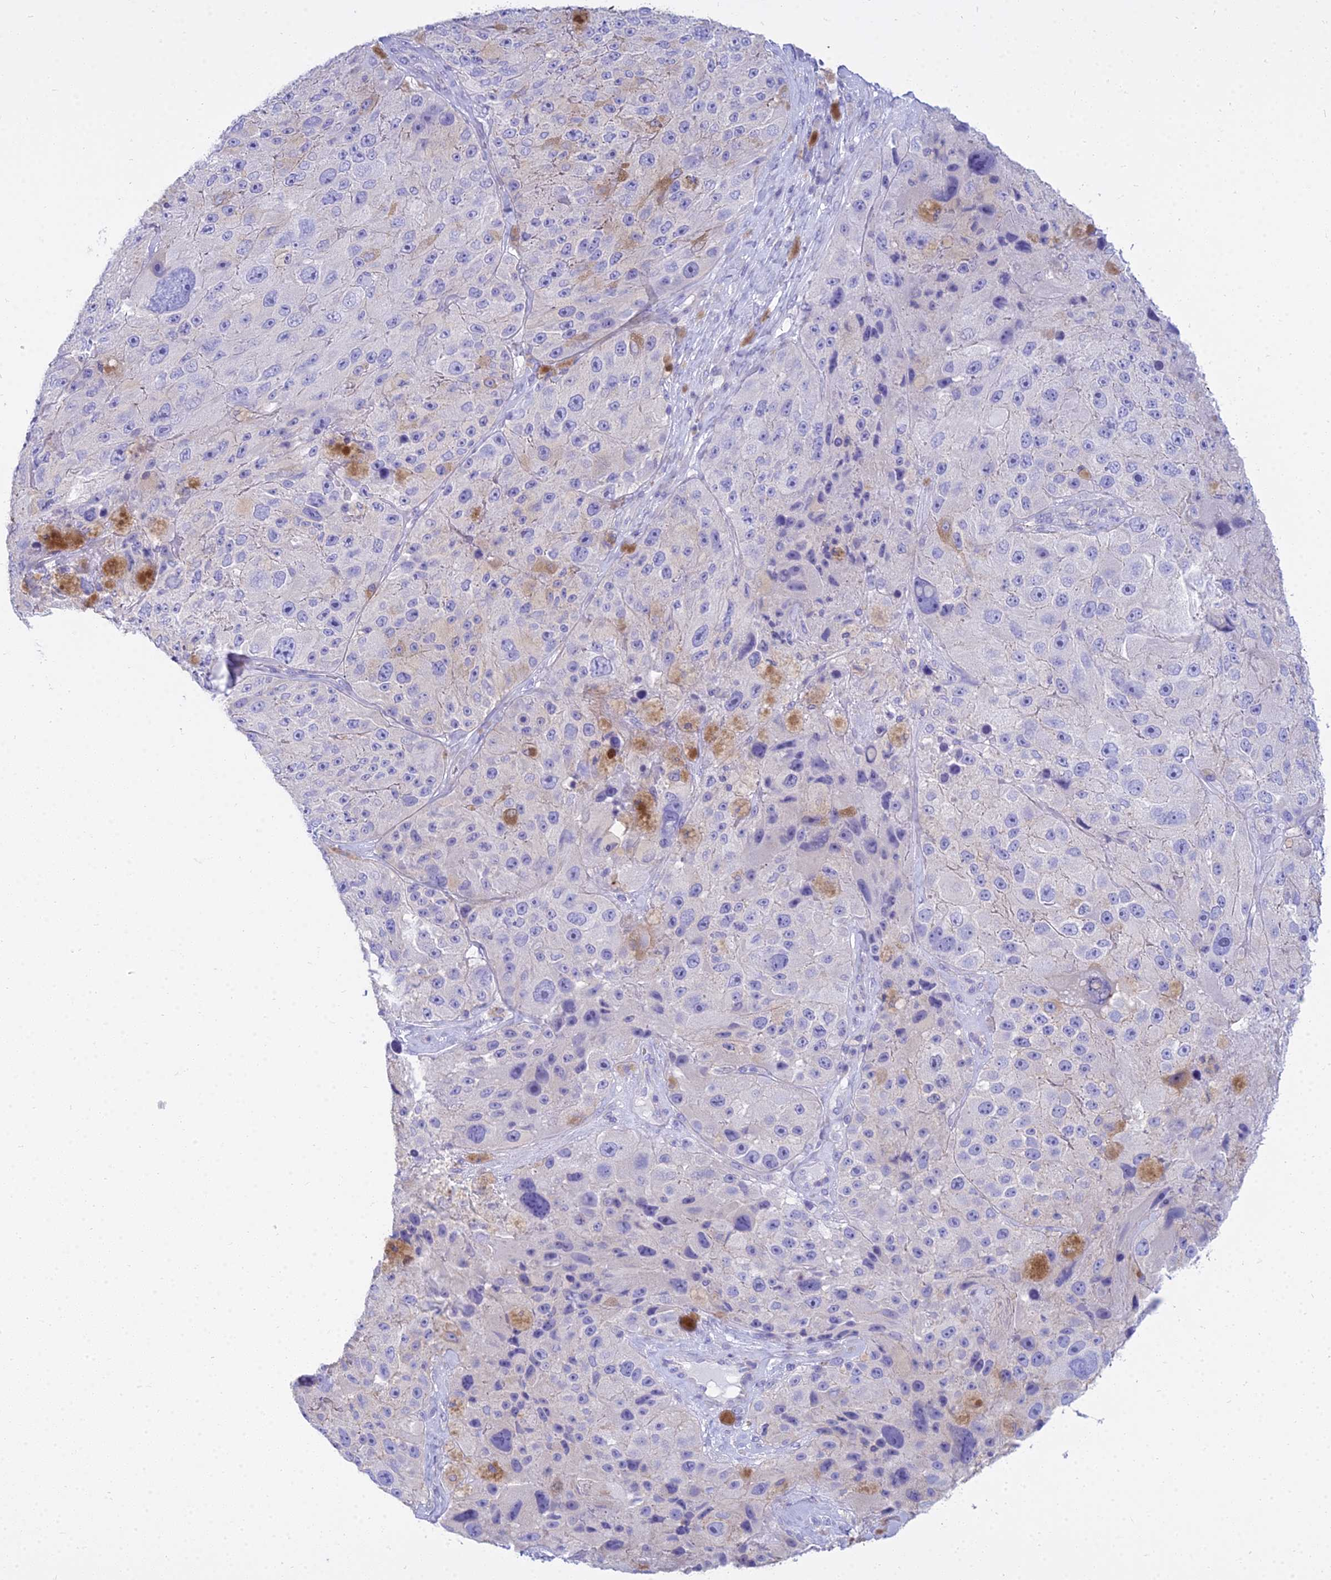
{"staining": {"intensity": "negative", "quantity": "none", "location": "none"}, "tissue": "melanoma", "cell_type": "Tumor cells", "image_type": "cancer", "snomed": [{"axis": "morphology", "description": "Malignant melanoma, Metastatic site"}, {"axis": "topography", "description": "Lymph node"}], "caption": "Immunohistochemistry (IHC) image of human malignant melanoma (metastatic site) stained for a protein (brown), which shows no staining in tumor cells.", "gene": "SMIM24", "patient": {"sex": "male", "age": 62}}